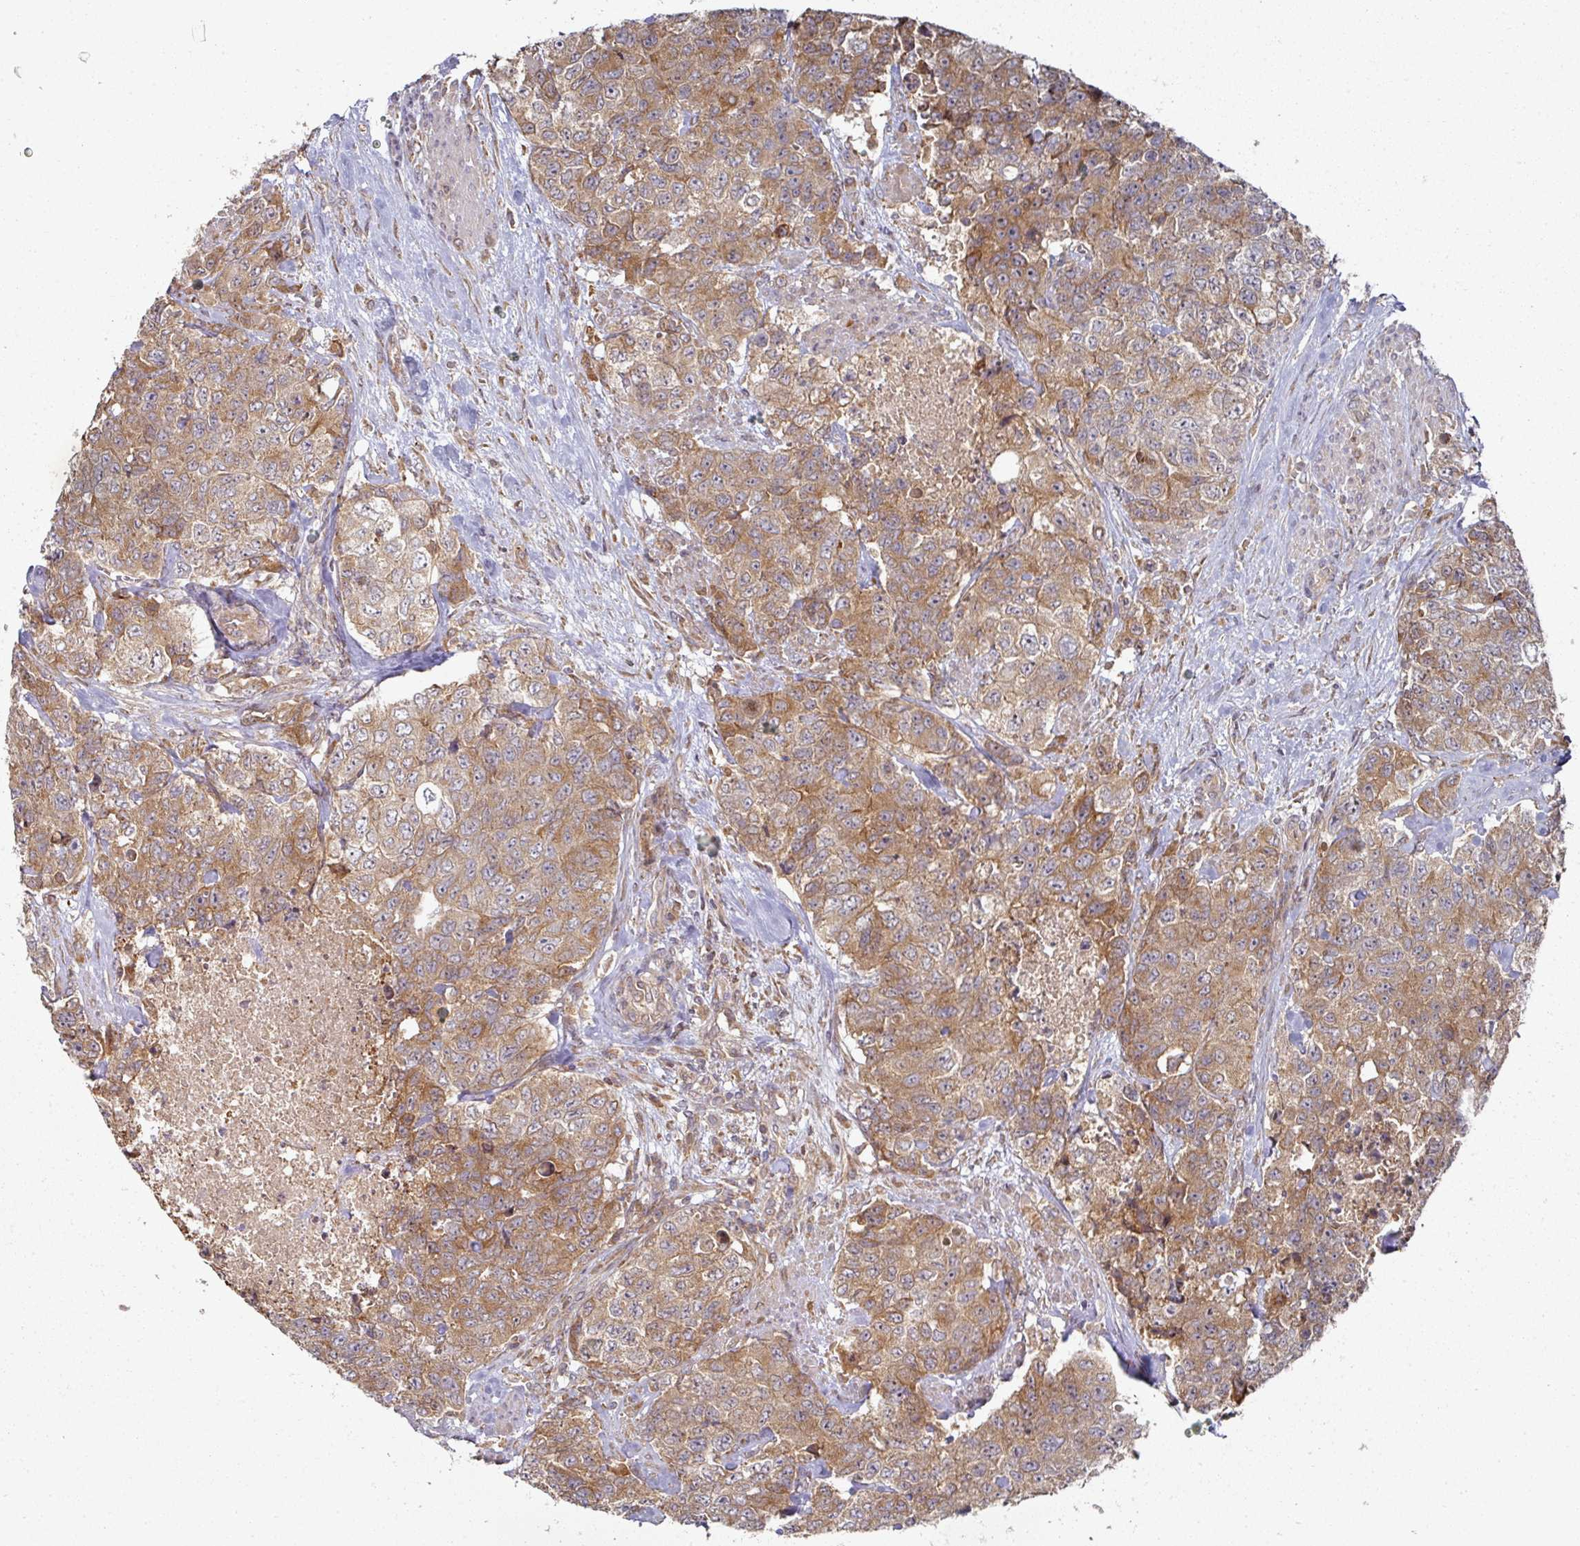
{"staining": {"intensity": "moderate", "quantity": ">75%", "location": "cytoplasmic/membranous,nuclear"}, "tissue": "urothelial cancer", "cell_type": "Tumor cells", "image_type": "cancer", "snomed": [{"axis": "morphology", "description": "Urothelial carcinoma, High grade"}, {"axis": "topography", "description": "Urinary bladder"}], "caption": "This histopathology image reveals immunohistochemistry staining of urothelial cancer, with medium moderate cytoplasmic/membranous and nuclear positivity in approximately >75% of tumor cells.", "gene": "CEP95", "patient": {"sex": "female", "age": 78}}